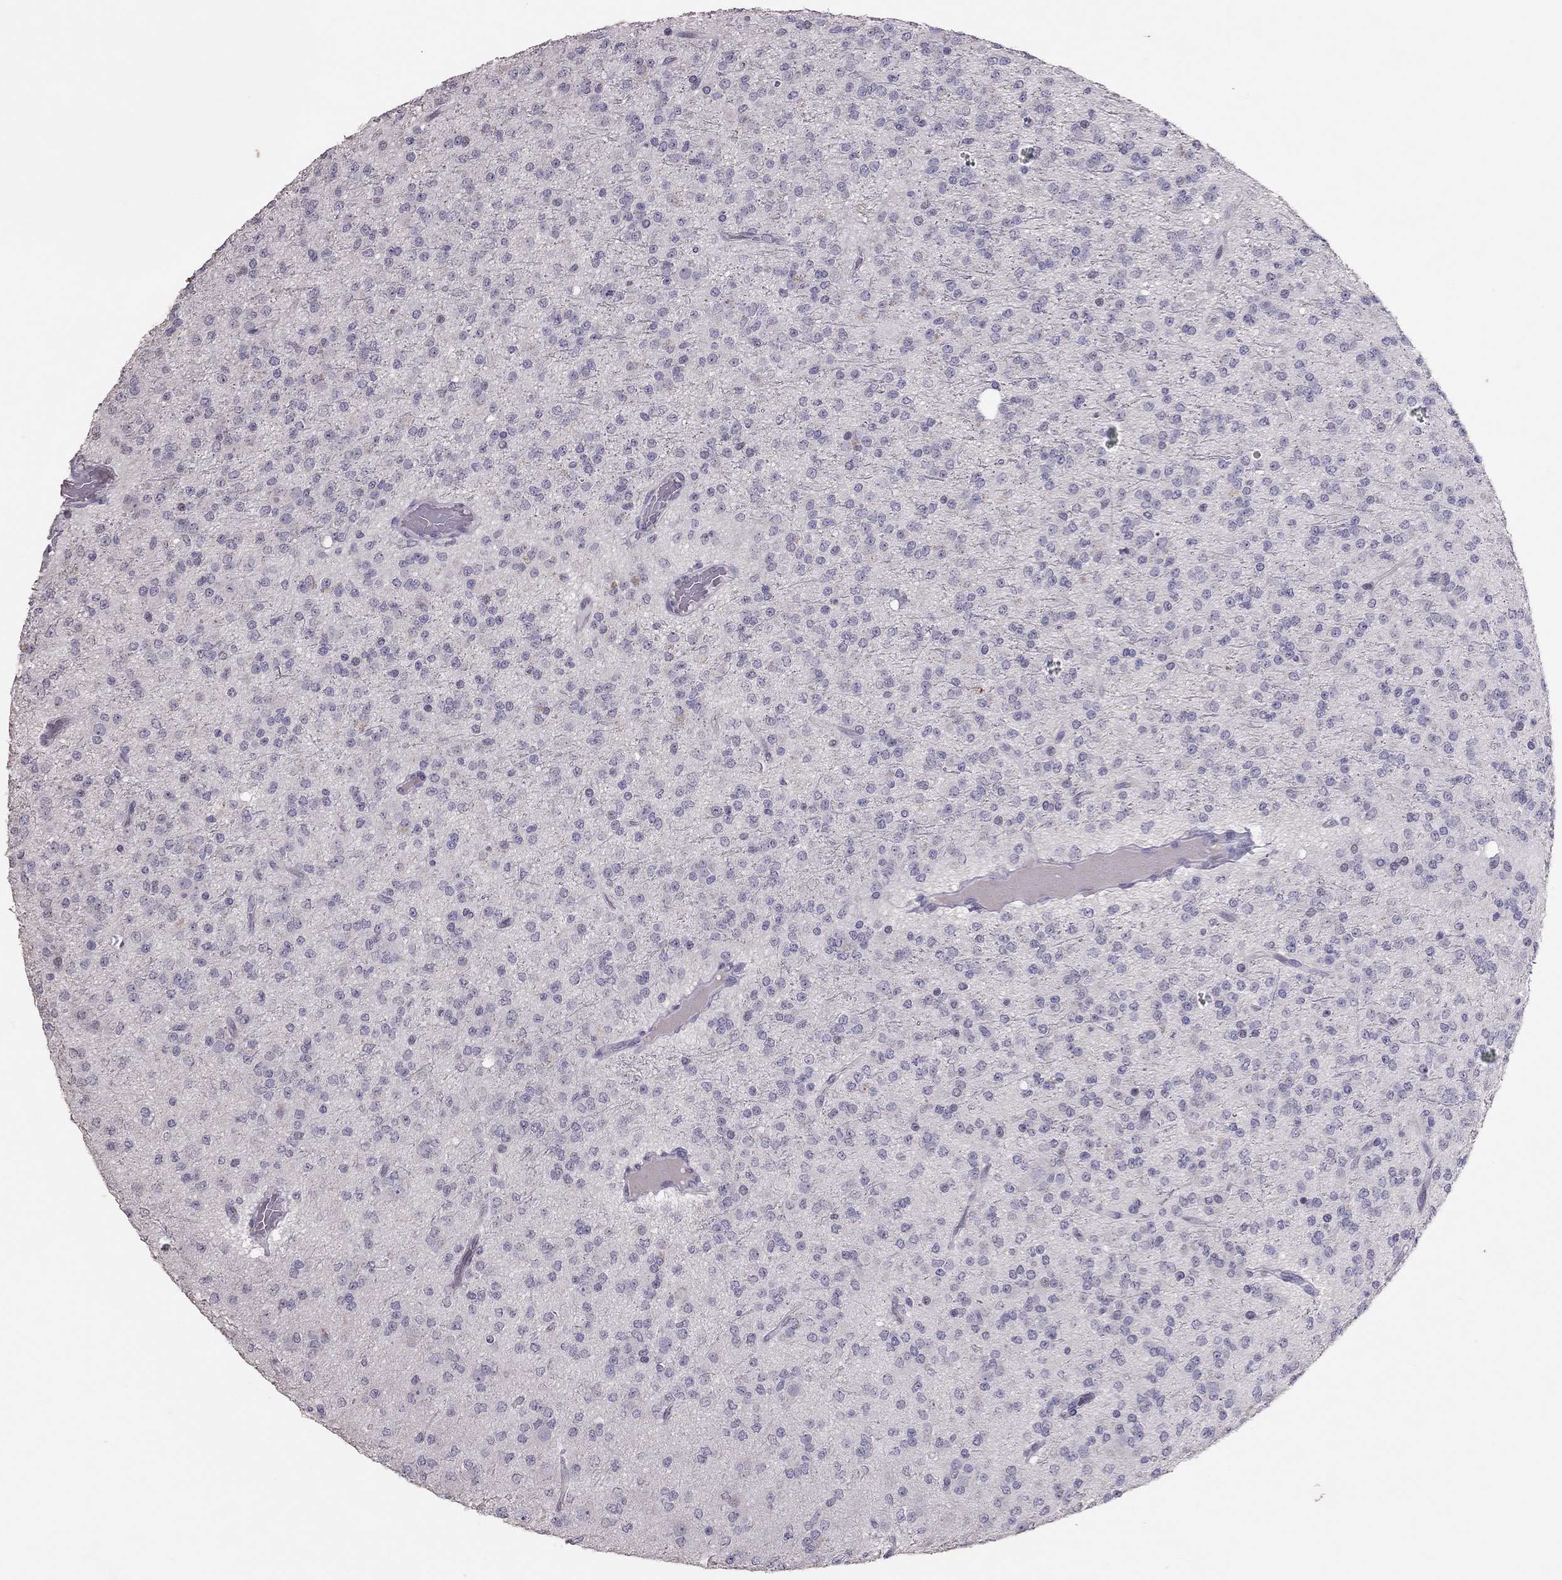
{"staining": {"intensity": "negative", "quantity": "none", "location": "none"}, "tissue": "glioma", "cell_type": "Tumor cells", "image_type": "cancer", "snomed": [{"axis": "morphology", "description": "Glioma, malignant, Low grade"}, {"axis": "topography", "description": "Brain"}], "caption": "This is a micrograph of immunohistochemistry staining of glioma, which shows no positivity in tumor cells. Brightfield microscopy of immunohistochemistry stained with DAB (3,3'-diaminobenzidine) (brown) and hematoxylin (blue), captured at high magnification.", "gene": "TSHB", "patient": {"sex": "male", "age": 27}}